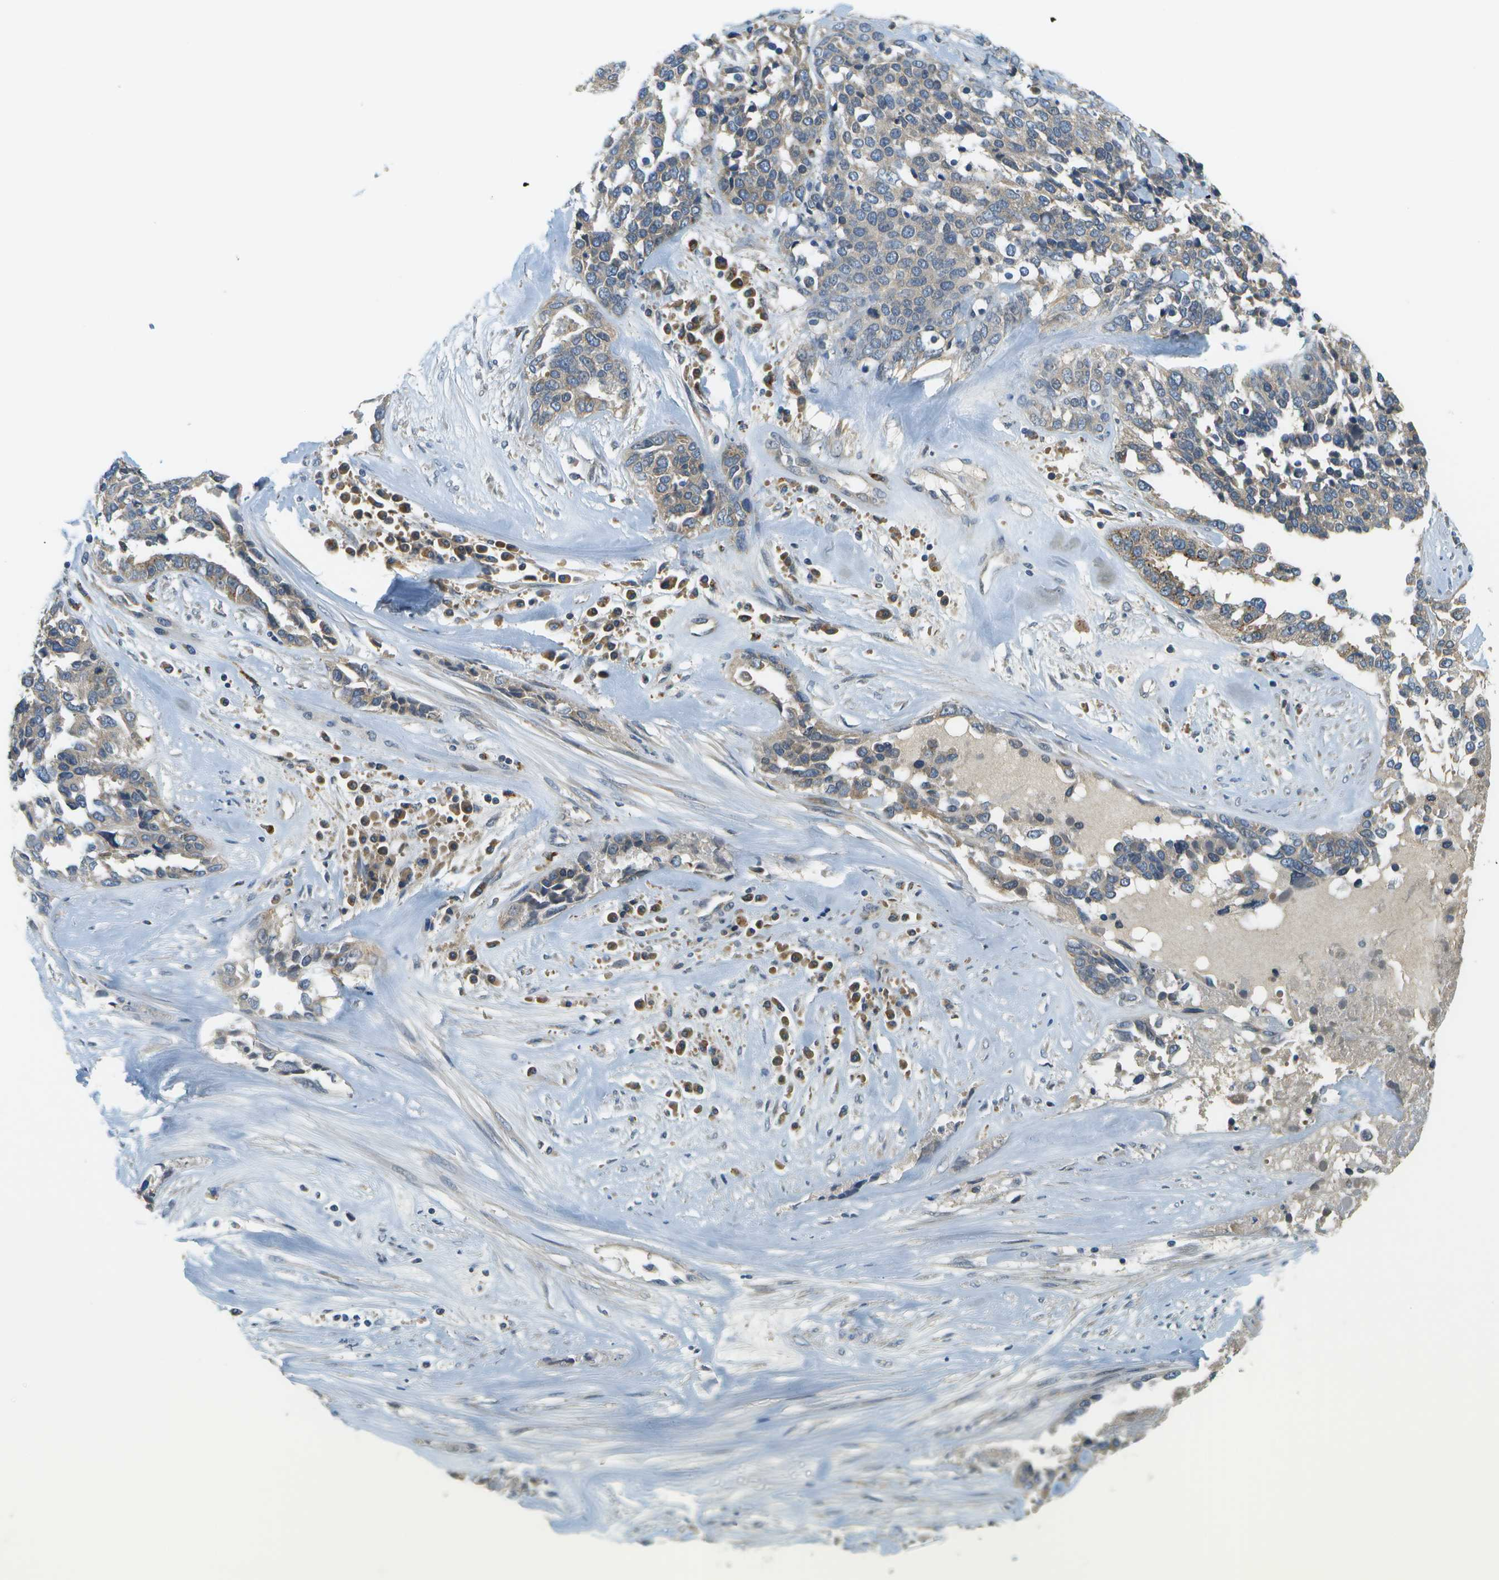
{"staining": {"intensity": "weak", "quantity": "<25%", "location": "cytoplasmic/membranous"}, "tissue": "ovarian cancer", "cell_type": "Tumor cells", "image_type": "cancer", "snomed": [{"axis": "morphology", "description": "Cystadenocarcinoma, serous, NOS"}, {"axis": "topography", "description": "Ovary"}], "caption": "Immunohistochemical staining of human serous cystadenocarcinoma (ovarian) reveals no significant expression in tumor cells.", "gene": "SLC25A20", "patient": {"sex": "female", "age": 44}}